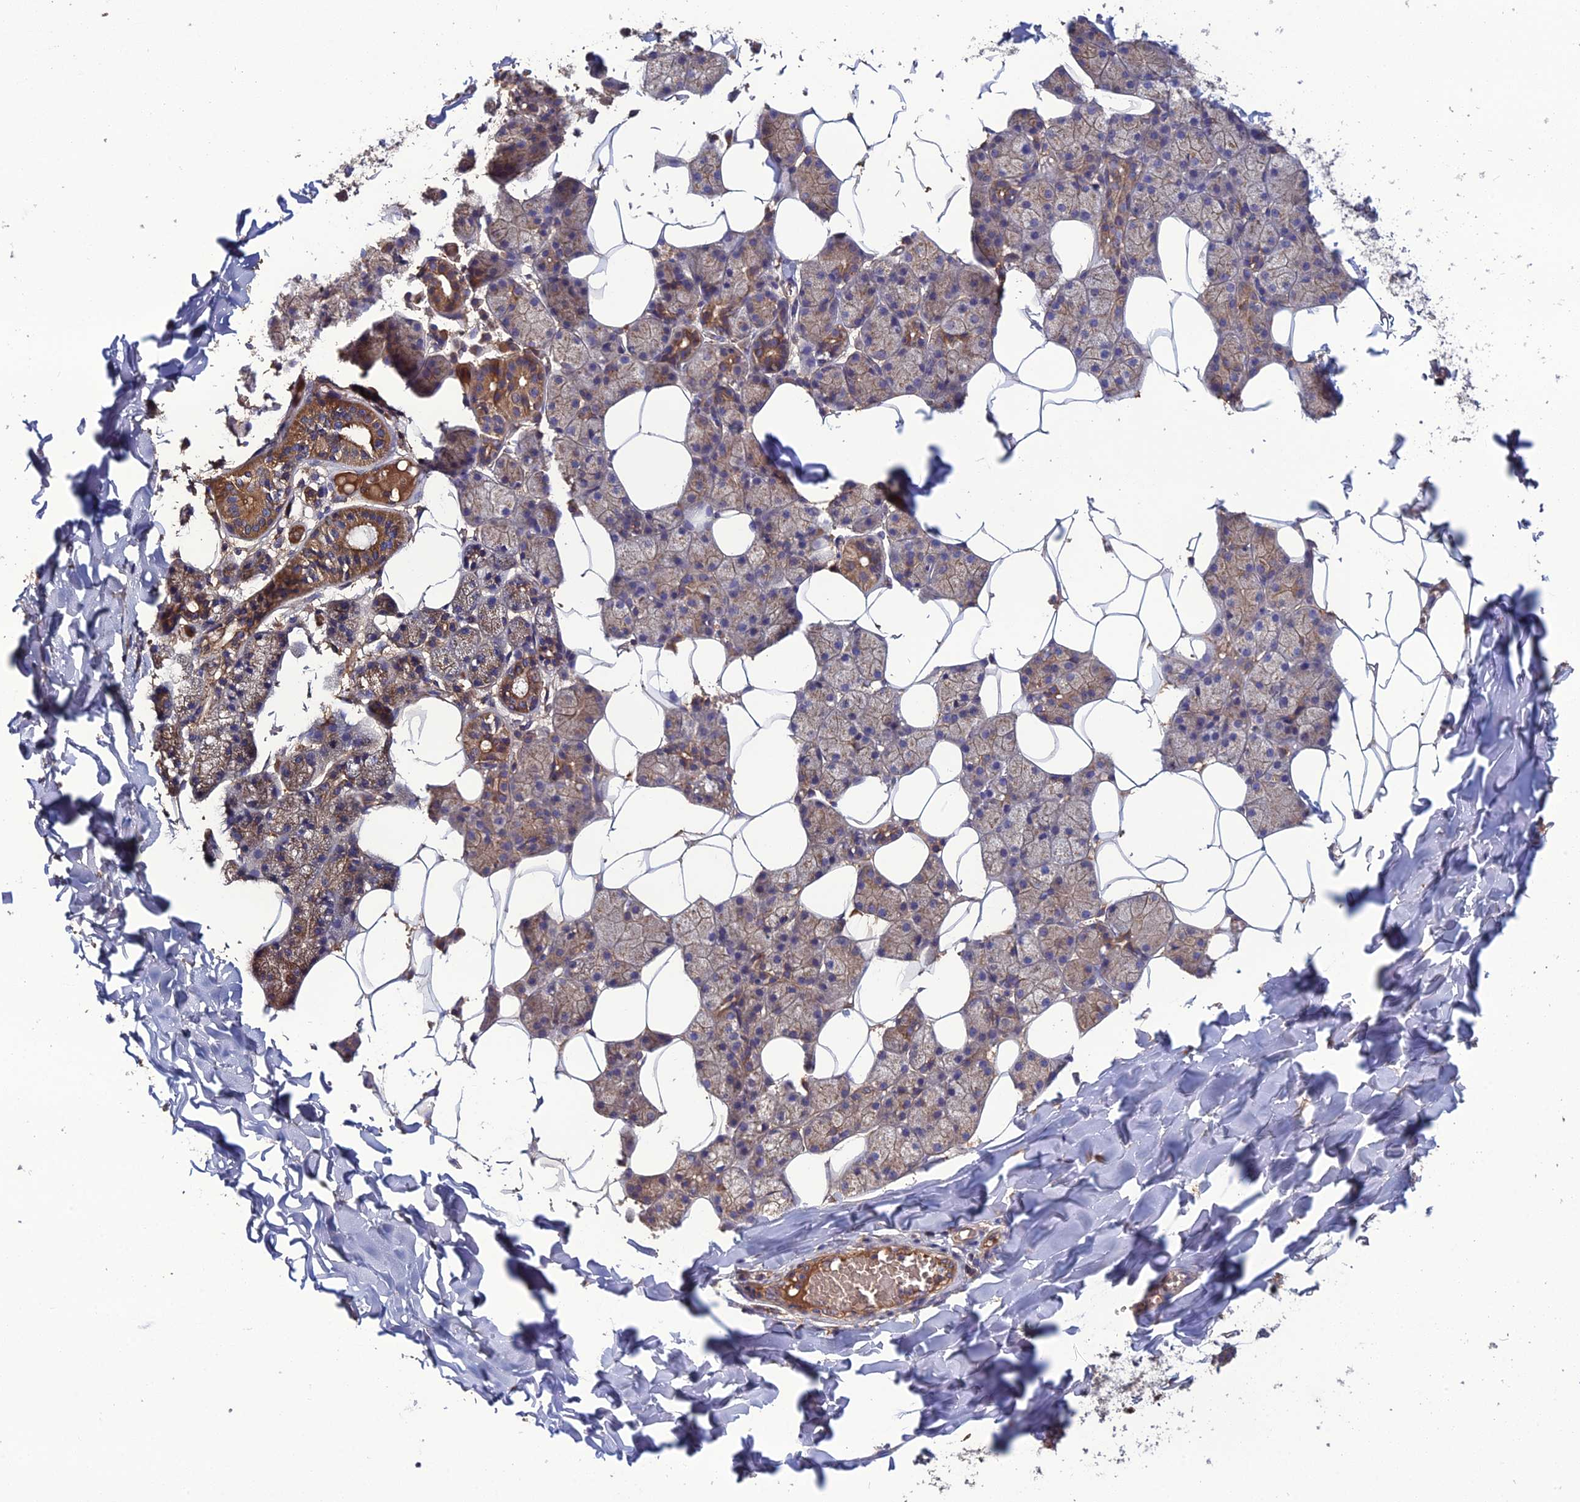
{"staining": {"intensity": "moderate", "quantity": "25%-75%", "location": "cytoplasmic/membranous"}, "tissue": "salivary gland", "cell_type": "Glandular cells", "image_type": "normal", "snomed": [{"axis": "morphology", "description": "Normal tissue, NOS"}, {"axis": "topography", "description": "Salivary gland"}], "caption": "A high-resolution micrograph shows immunohistochemistry staining of benign salivary gland, which demonstrates moderate cytoplasmic/membranous staining in about 25%-75% of glandular cells.", "gene": "GALR2", "patient": {"sex": "female", "age": 33}}